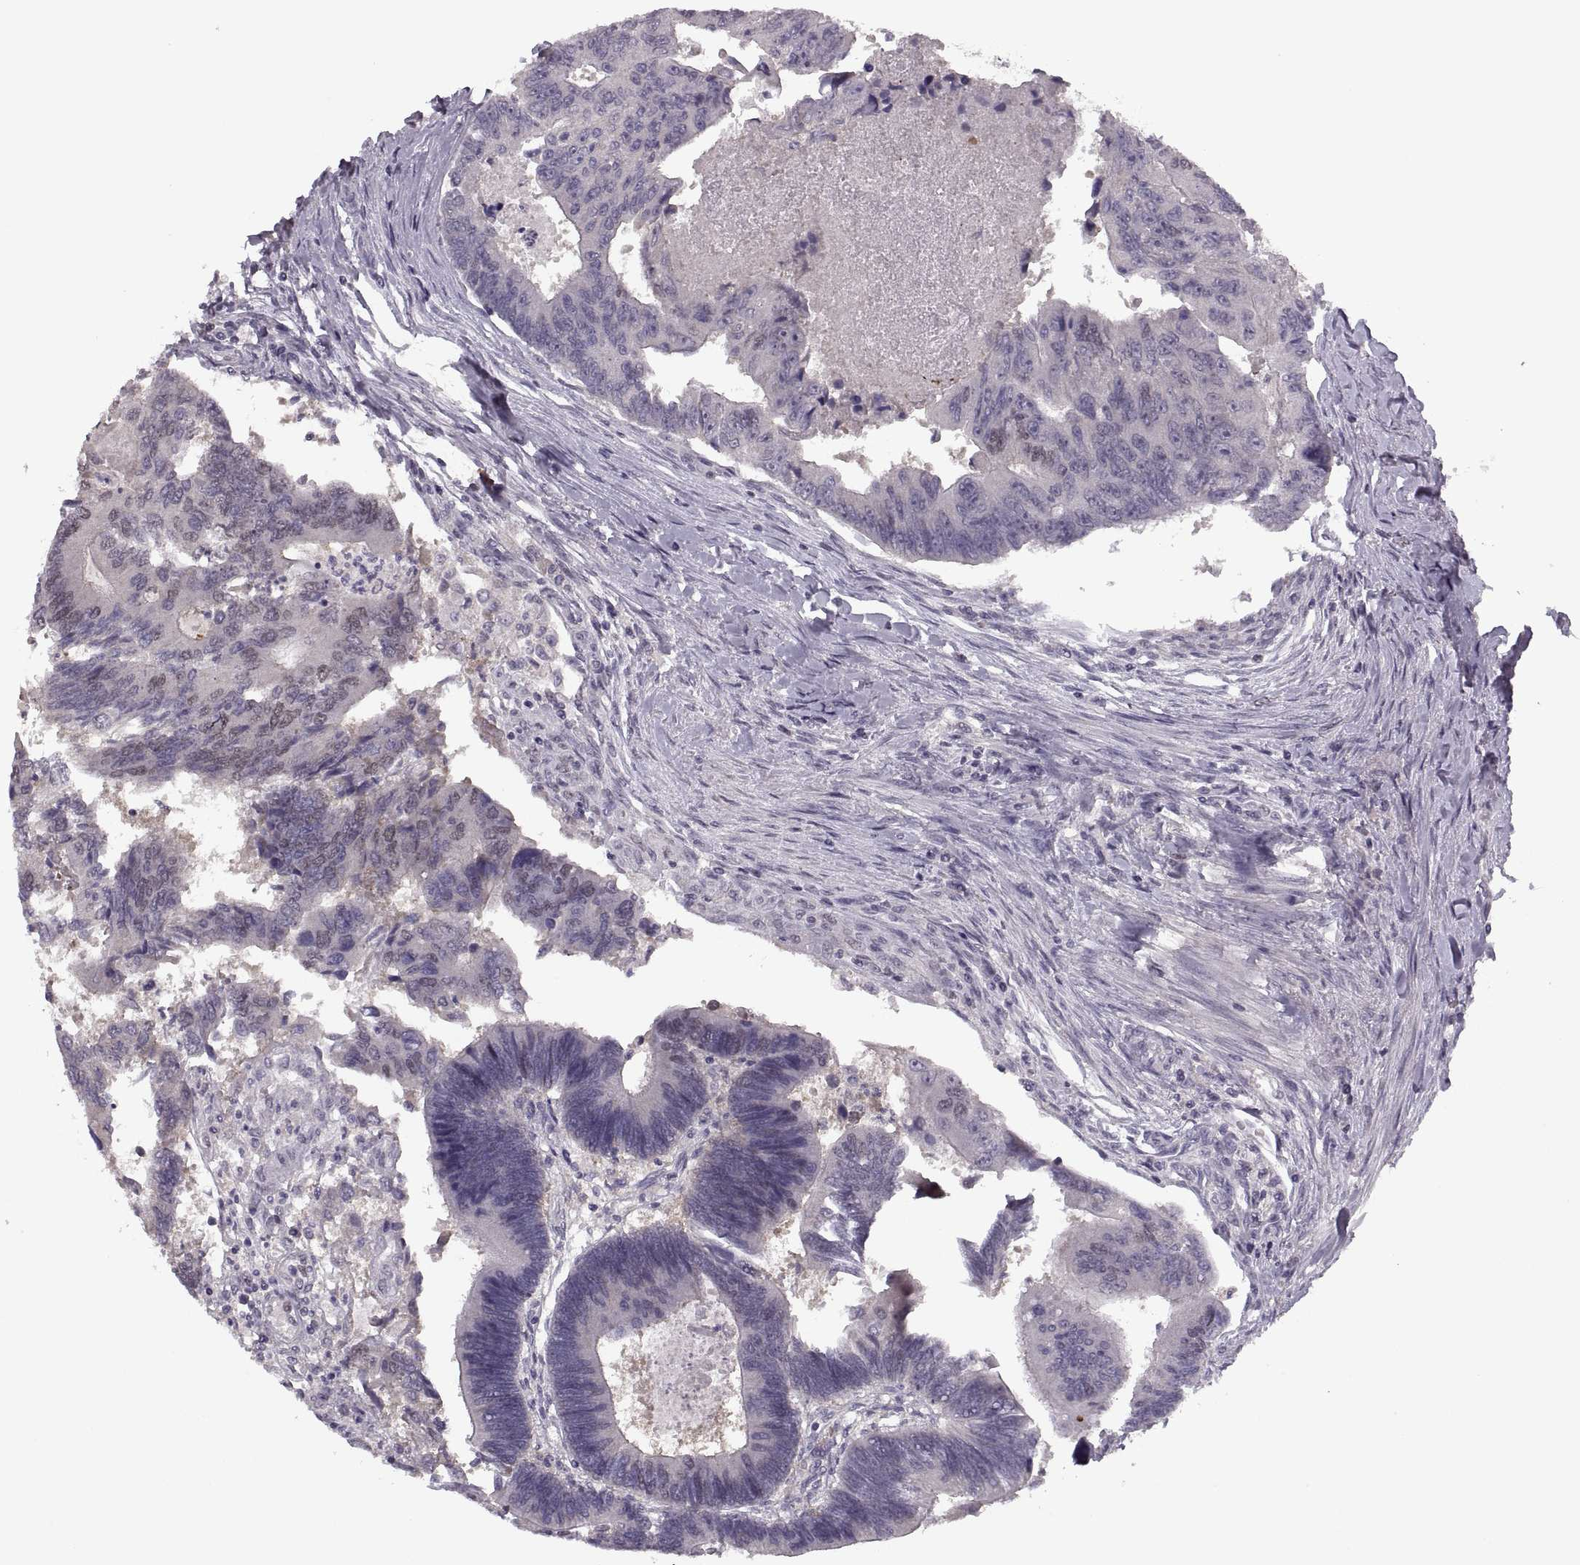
{"staining": {"intensity": "negative", "quantity": "none", "location": "none"}, "tissue": "colorectal cancer", "cell_type": "Tumor cells", "image_type": "cancer", "snomed": [{"axis": "morphology", "description": "Adenocarcinoma, NOS"}, {"axis": "topography", "description": "Colon"}], "caption": "There is no significant expression in tumor cells of adenocarcinoma (colorectal).", "gene": "CACNA1F", "patient": {"sex": "female", "age": 67}}